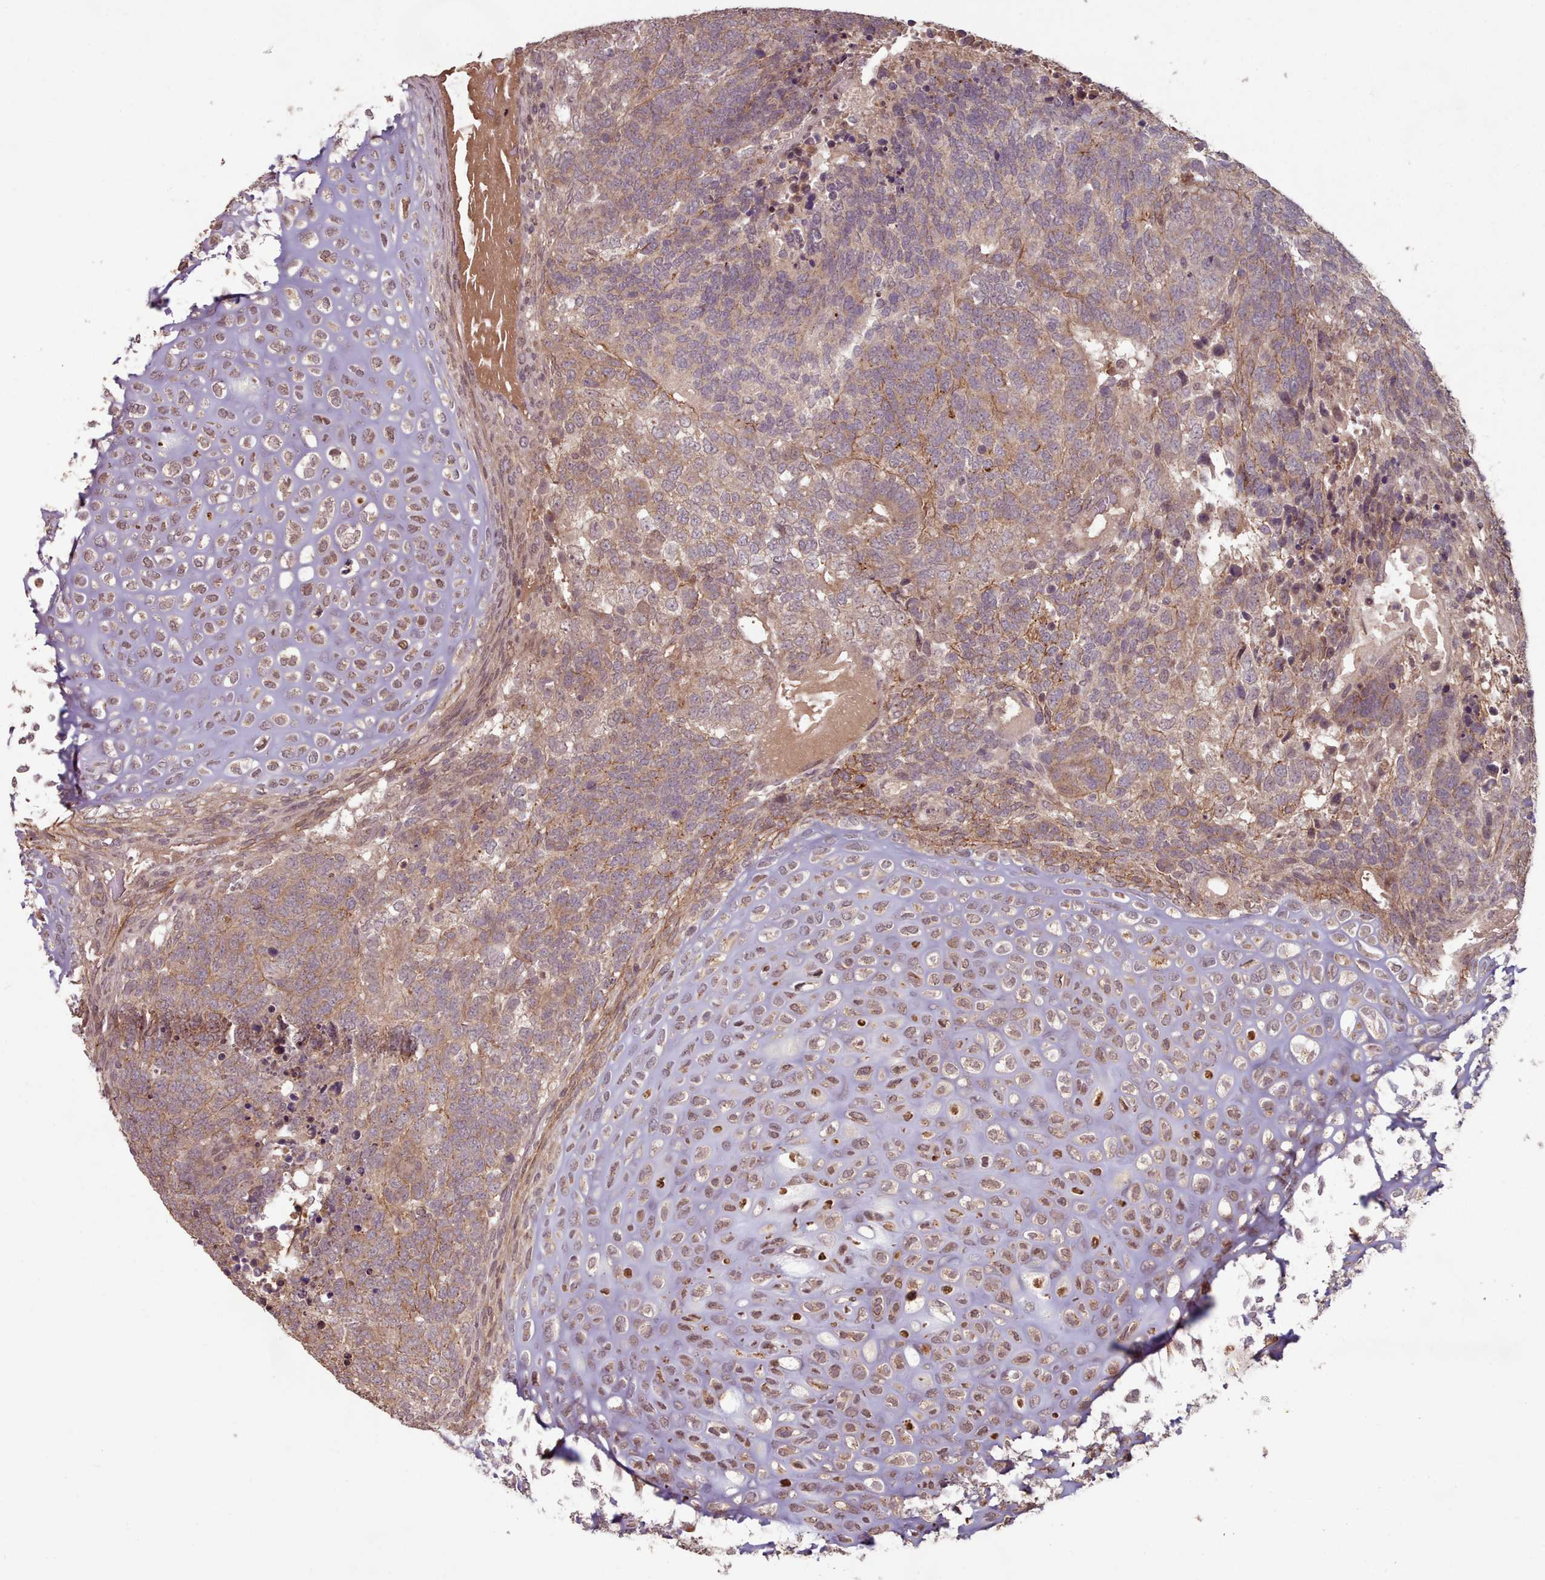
{"staining": {"intensity": "weak", "quantity": "25%-75%", "location": "cytoplasmic/membranous"}, "tissue": "testis cancer", "cell_type": "Tumor cells", "image_type": "cancer", "snomed": [{"axis": "morphology", "description": "Carcinoma, Embryonal, NOS"}, {"axis": "topography", "description": "Testis"}], "caption": "A brown stain highlights weak cytoplasmic/membranous expression of a protein in testis cancer tumor cells.", "gene": "ERCC6L", "patient": {"sex": "male", "age": 23}}